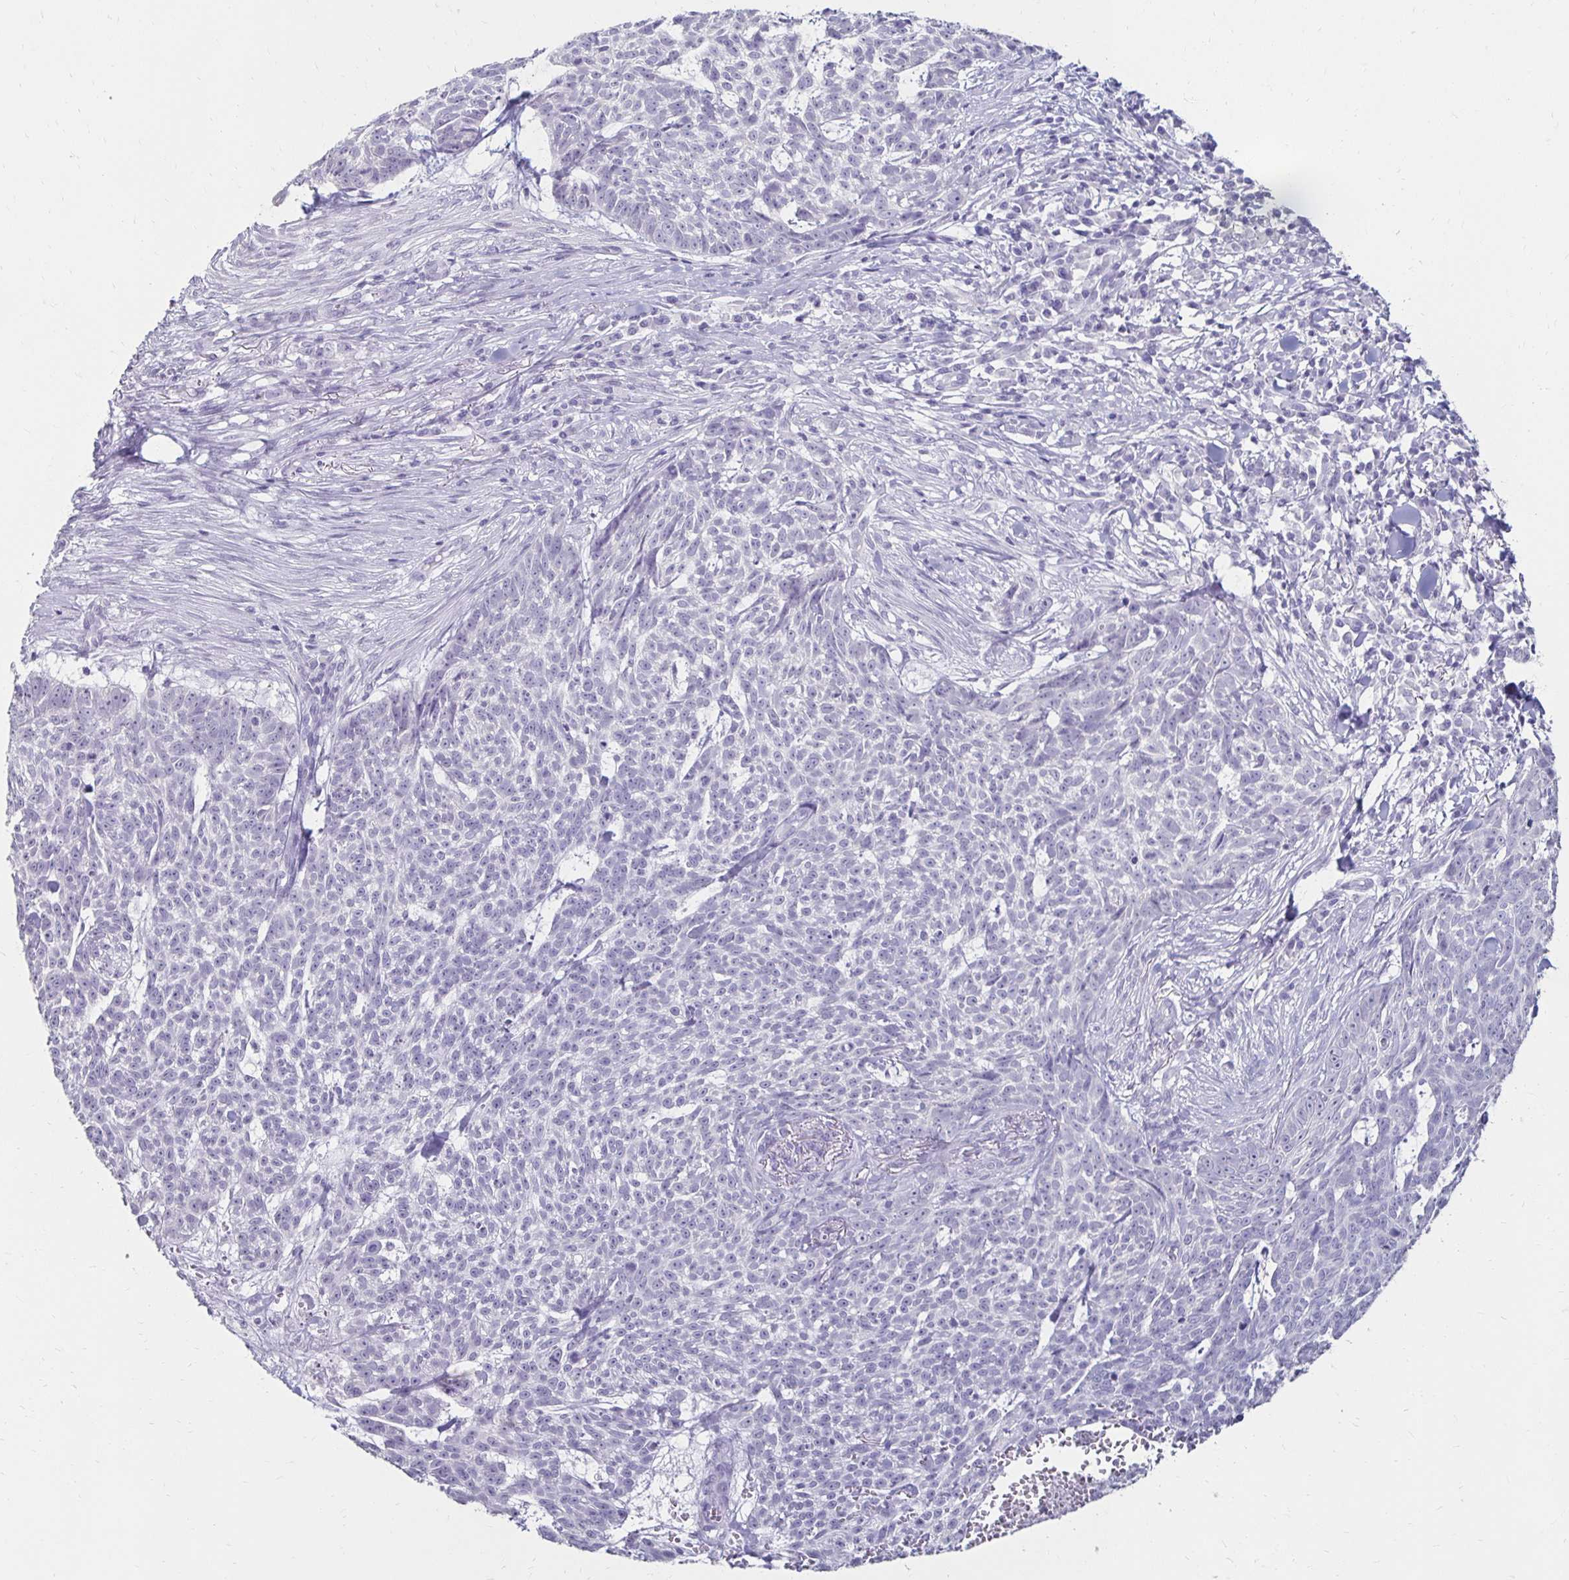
{"staining": {"intensity": "negative", "quantity": "none", "location": "none"}, "tissue": "skin cancer", "cell_type": "Tumor cells", "image_type": "cancer", "snomed": [{"axis": "morphology", "description": "Basal cell carcinoma"}, {"axis": "topography", "description": "Skin"}], "caption": "High power microscopy micrograph of an IHC micrograph of basal cell carcinoma (skin), revealing no significant expression in tumor cells.", "gene": "TOMM34", "patient": {"sex": "female", "age": 93}}